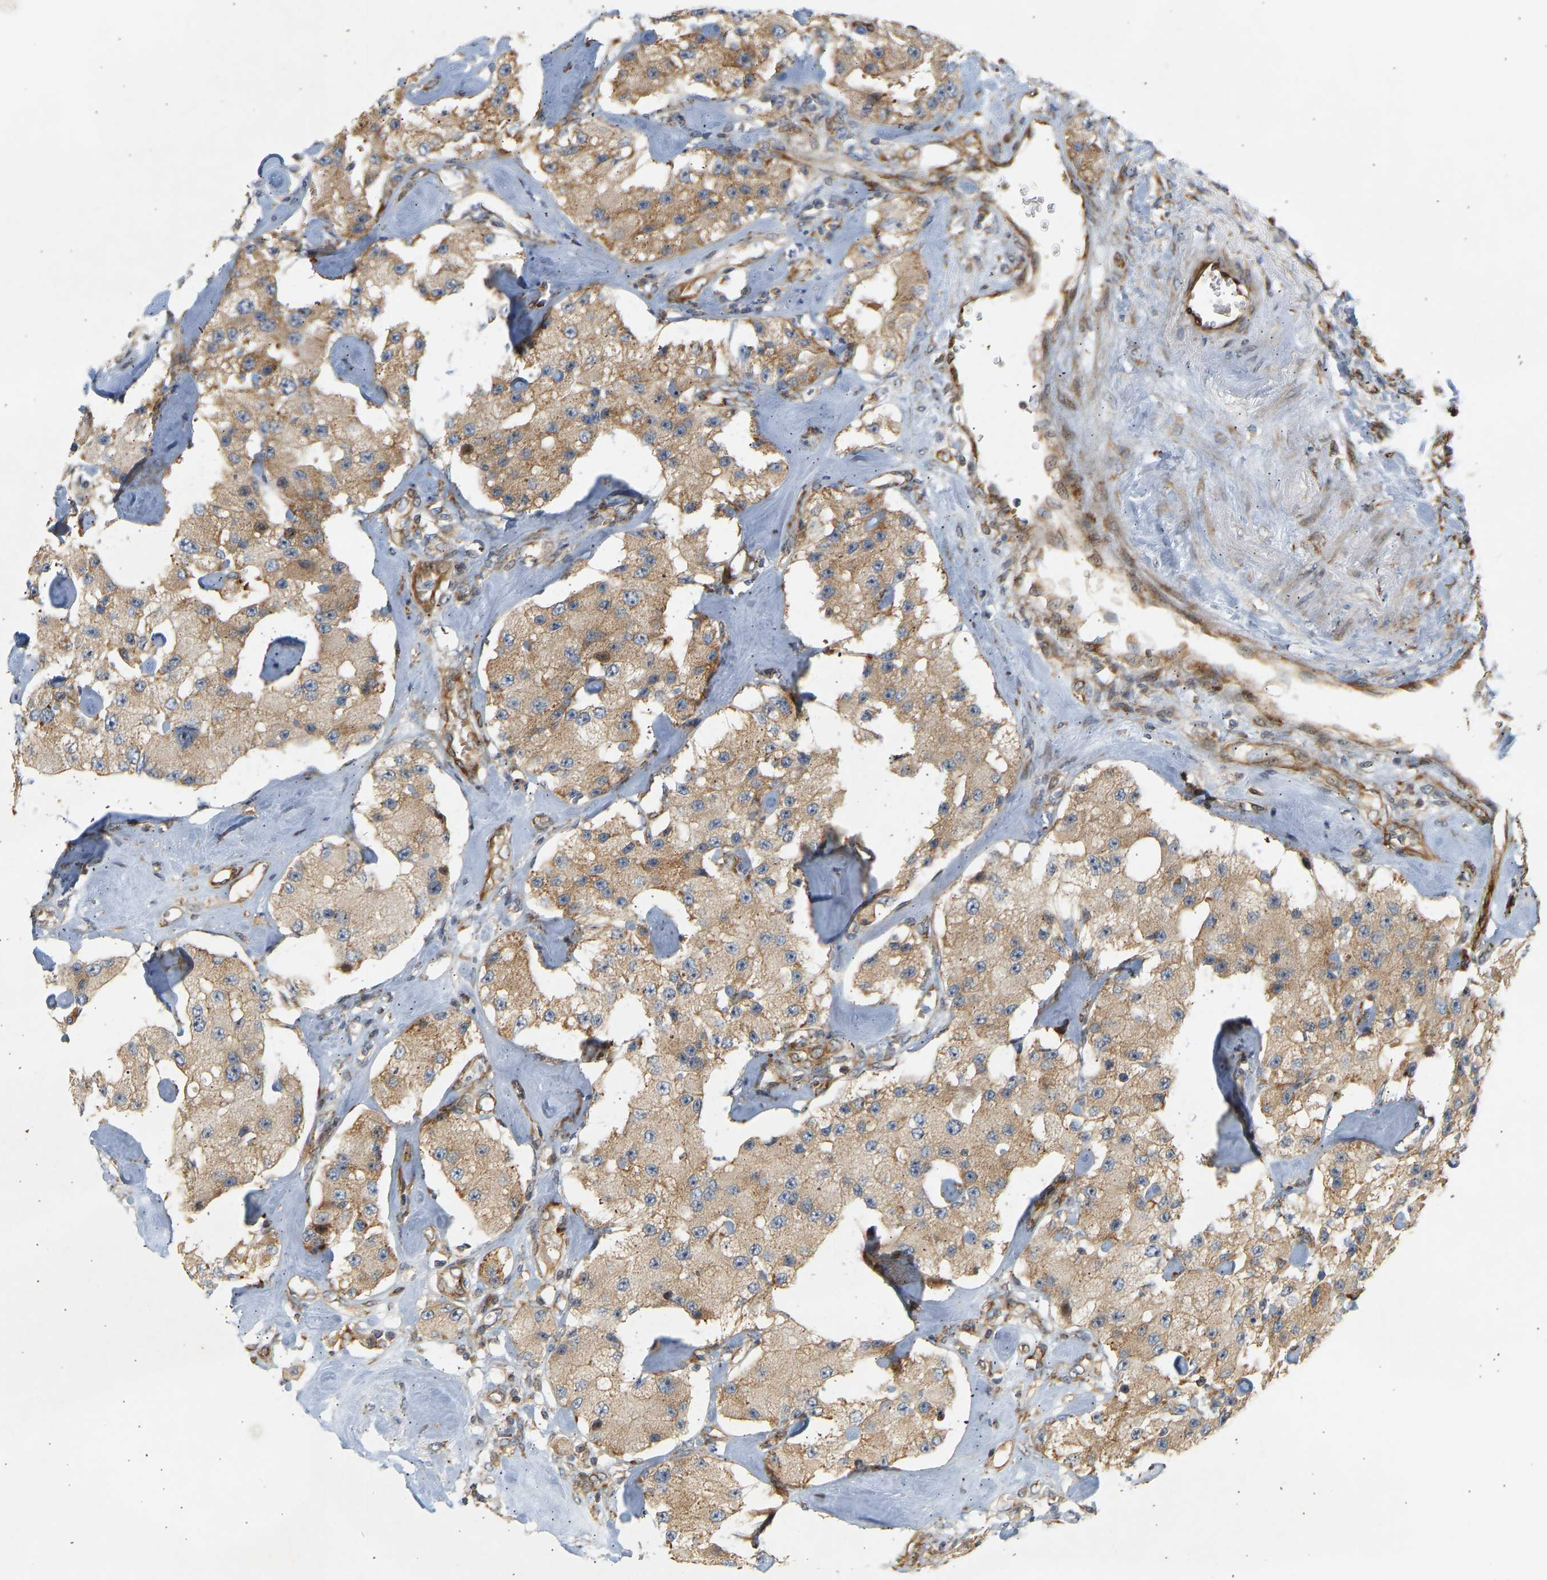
{"staining": {"intensity": "moderate", "quantity": ">75%", "location": "cytoplasmic/membranous"}, "tissue": "carcinoid", "cell_type": "Tumor cells", "image_type": "cancer", "snomed": [{"axis": "morphology", "description": "Carcinoid, malignant, NOS"}, {"axis": "topography", "description": "Pancreas"}], "caption": "Human carcinoid stained with a protein marker displays moderate staining in tumor cells.", "gene": "RPS14", "patient": {"sex": "male", "age": 41}}